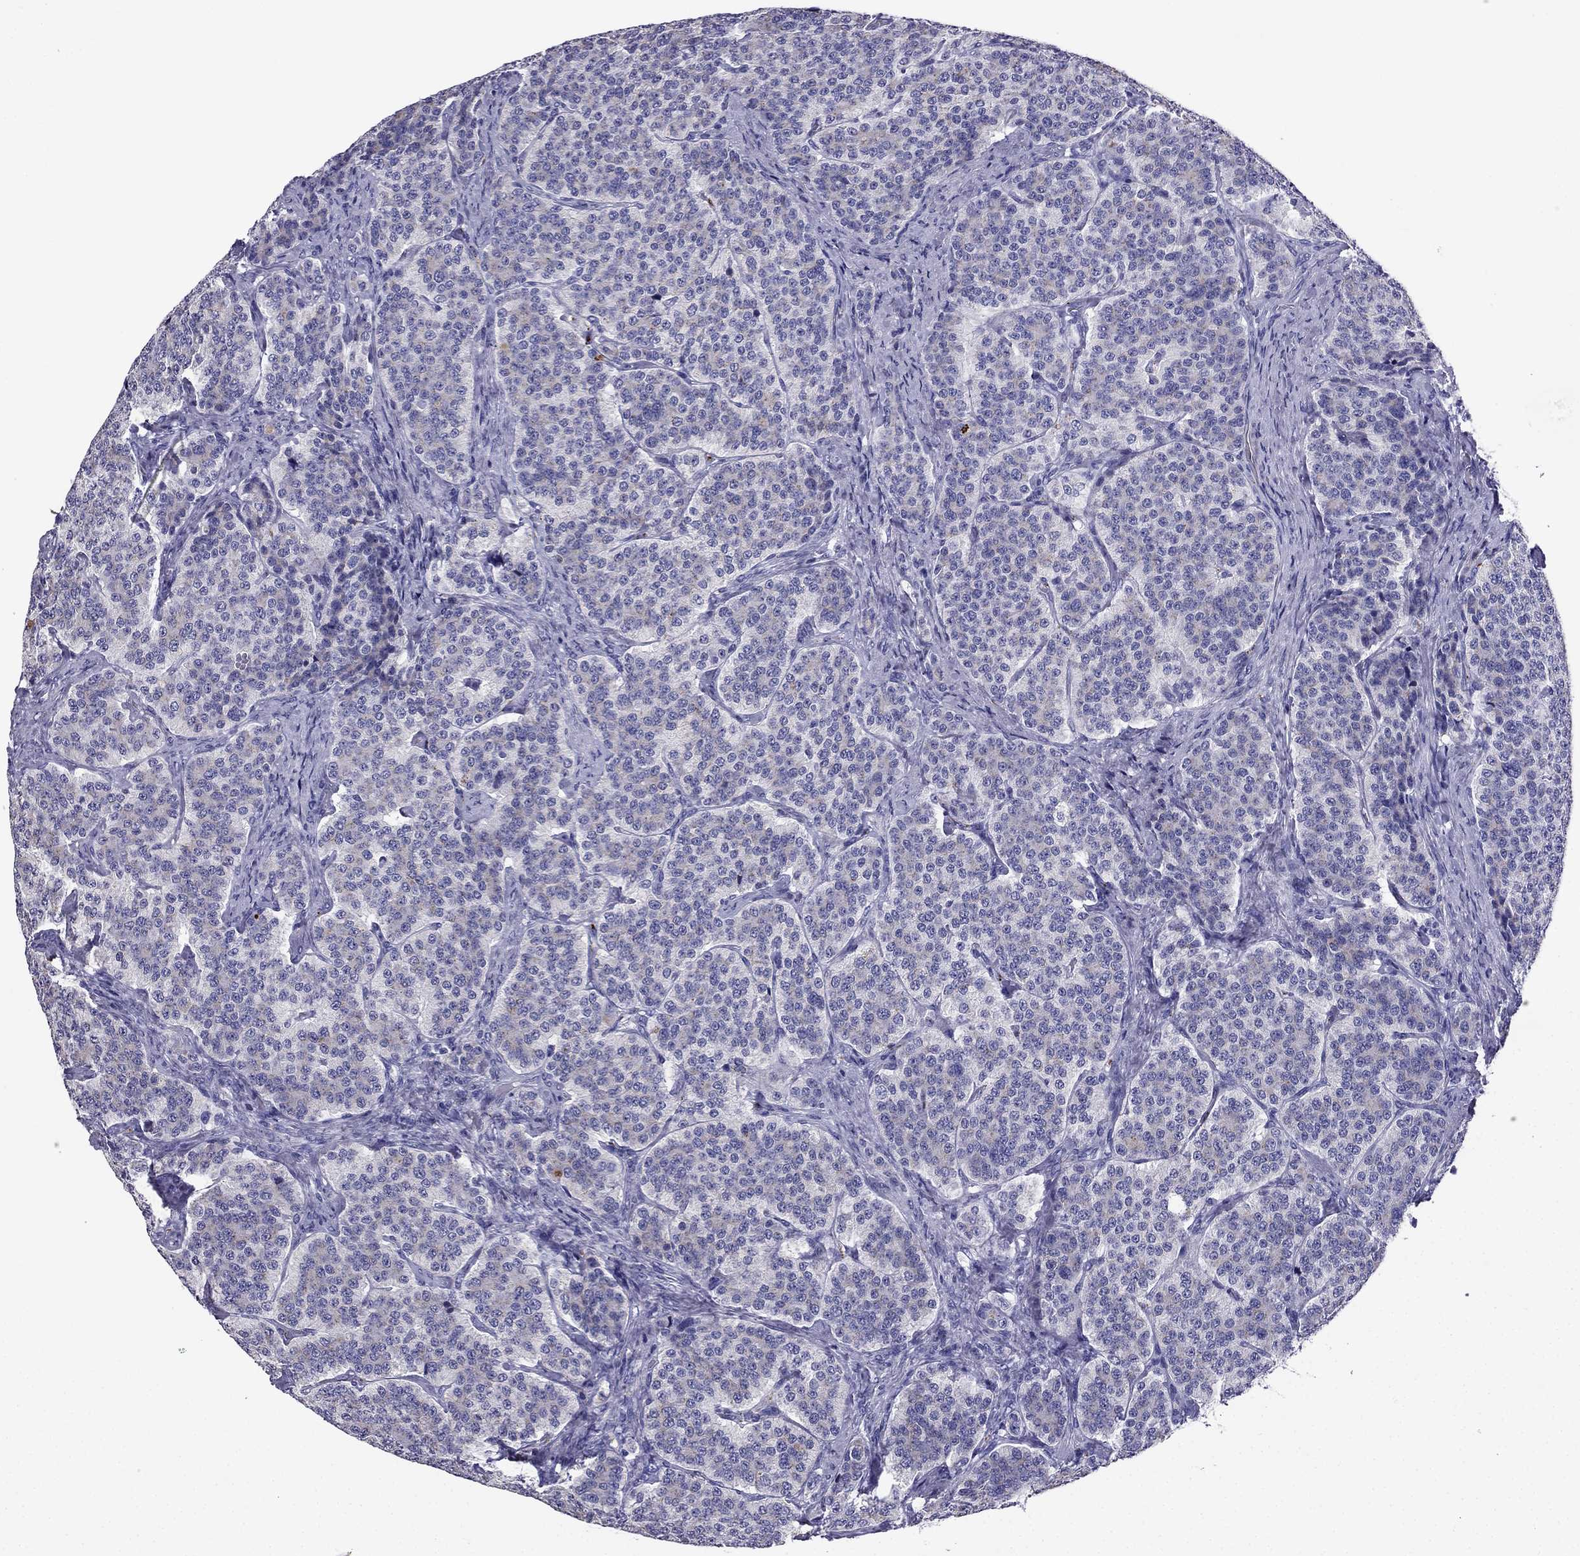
{"staining": {"intensity": "negative", "quantity": "none", "location": "none"}, "tissue": "carcinoid", "cell_type": "Tumor cells", "image_type": "cancer", "snomed": [{"axis": "morphology", "description": "Carcinoid, malignant, NOS"}, {"axis": "topography", "description": "Small intestine"}], "caption": "Malignant carcinoid was stained to show a protein in brown. There is no significant expression in tumor cells.", "gene": "PTH", "patient": {"sex": "female", "age": 58}}